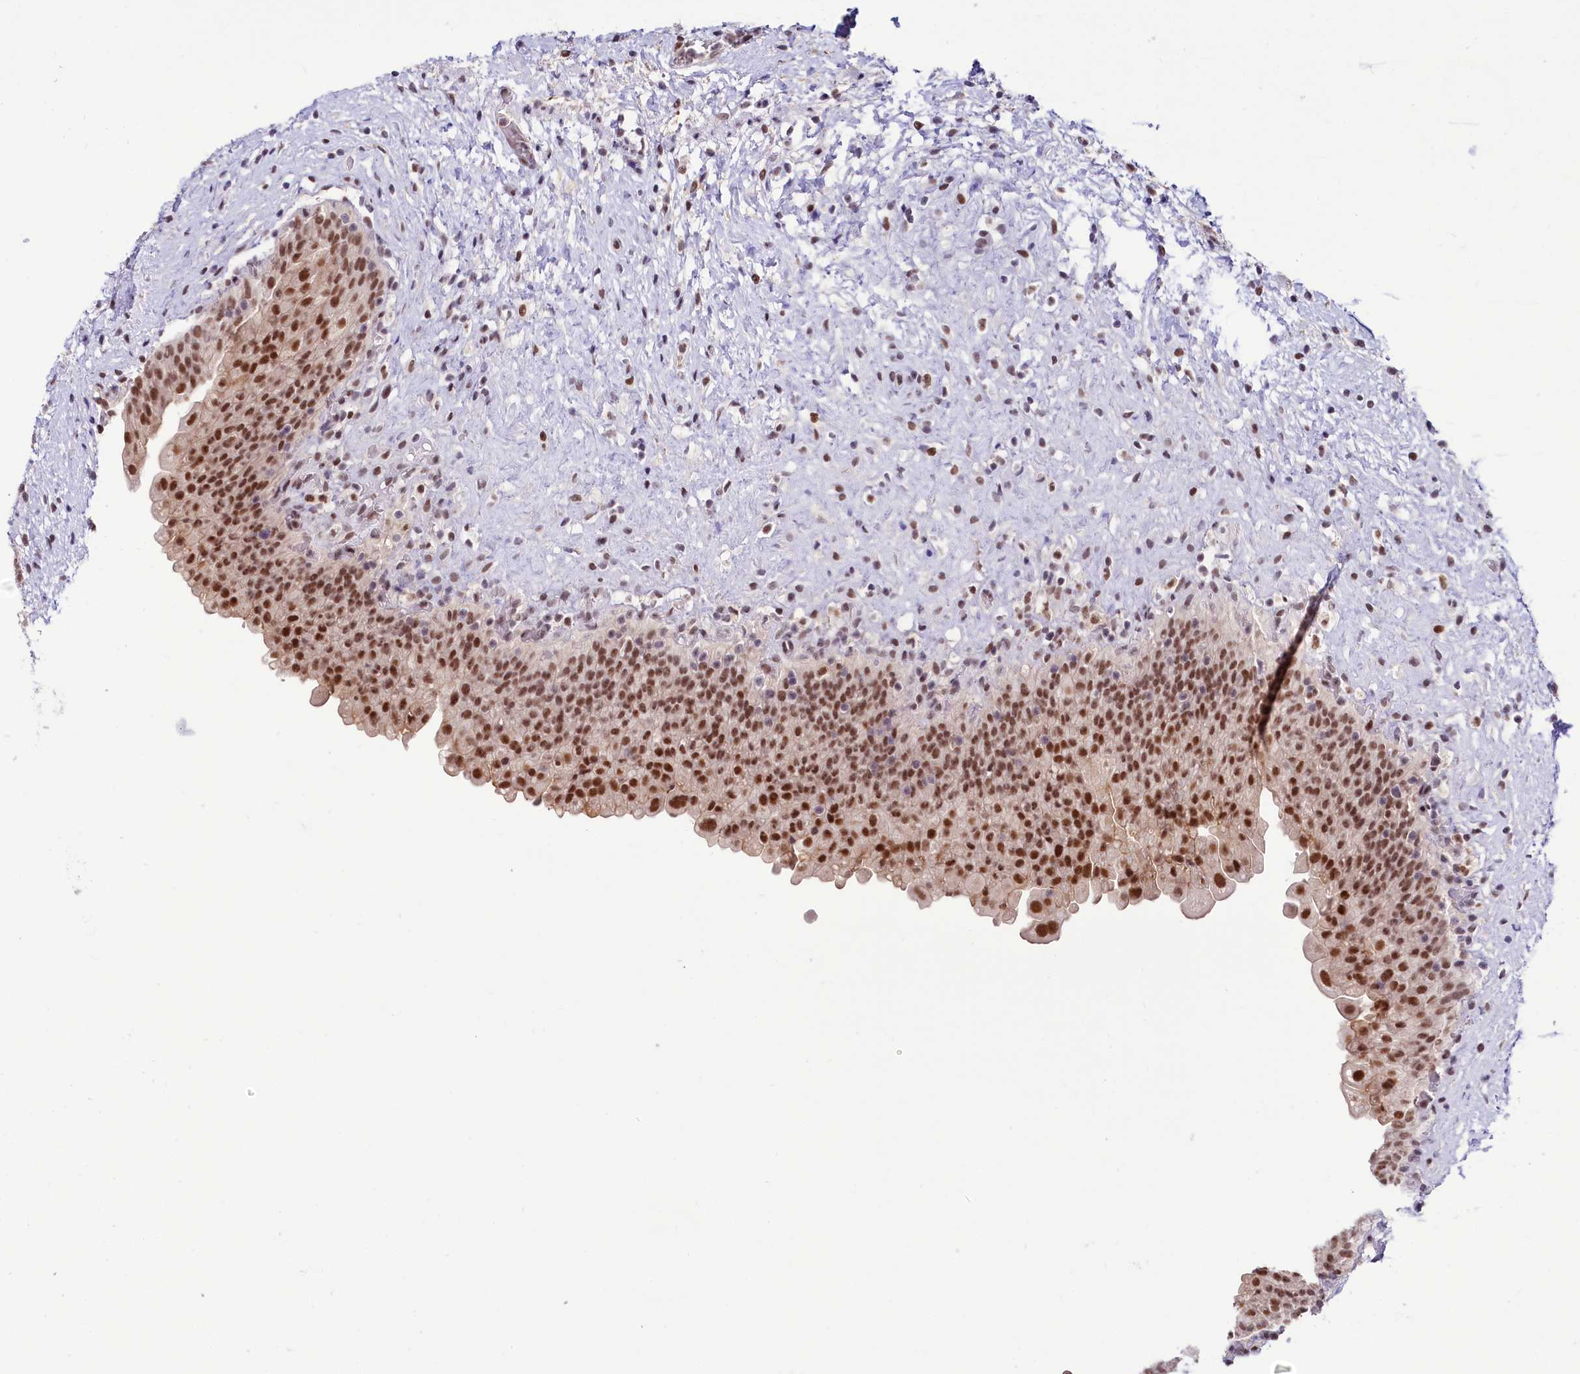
{"staining": {"intensity": "moderate", "quantity": ">75%", "location": "nuclear"}, "tissue": "urinary bladder", "cell_type": "Urothelial cells", "image_type": "normal", "snomed": [{"axis": "morphology", "description": "Normal tissue, NOS"}, {"axis": "topography", "description": "Urinary bladder"}], "caption": "Urinary bladder was stained to show a protein in brown. There is medium levels of moderate nuclear staining in about >75% of urothelial cells. (DAB (3,3'-diaminobenzidine) IHC with brightfield microscopy, high magnification).", "gene": "SCAF11", "patient": {"sex": "female", "age": 27}}